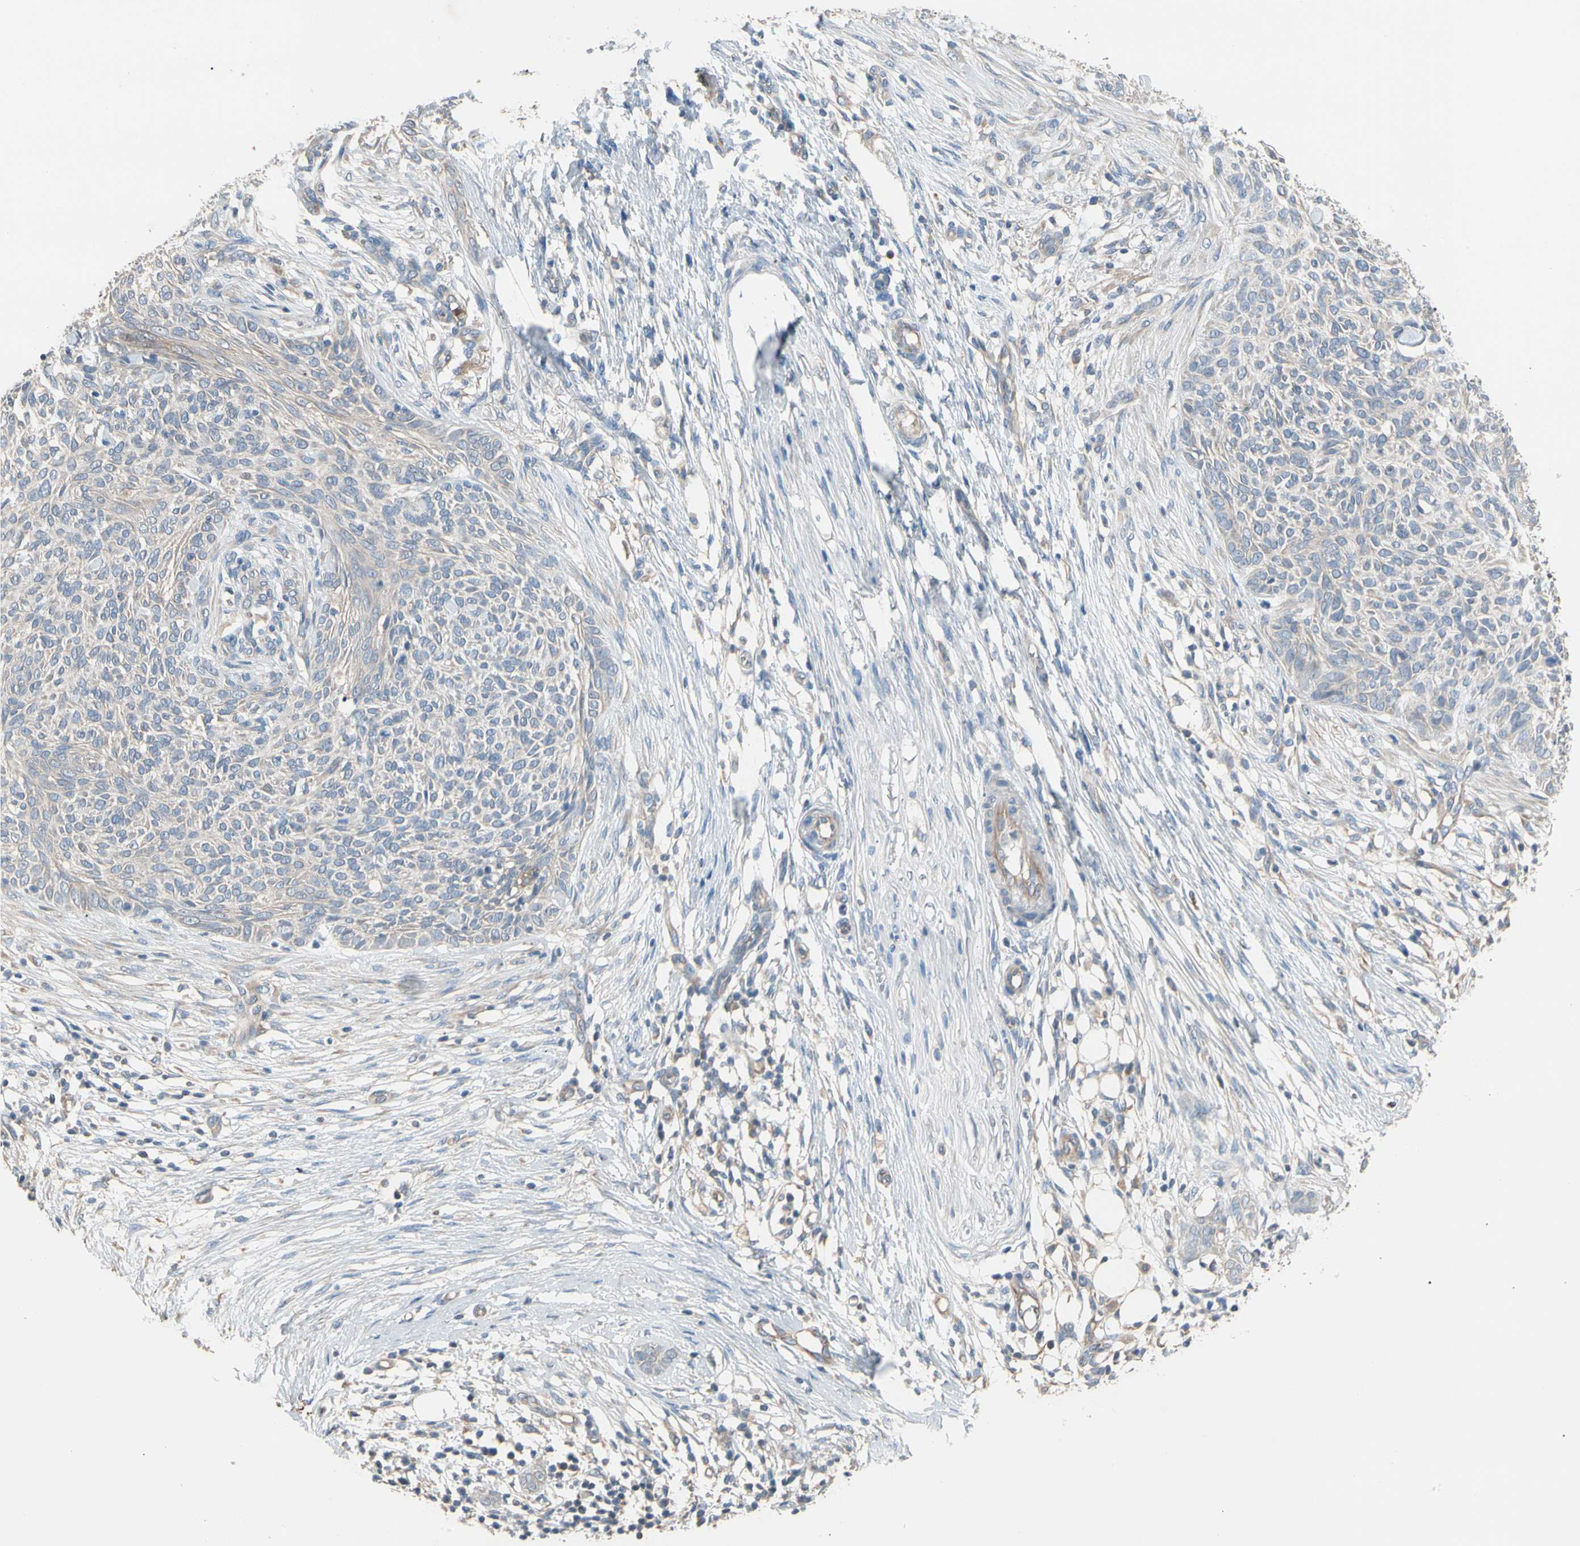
{"staining": {"intensity": "negative", "quantity": "none", "location": "none"}, "tissue": "skin cancer", "cell_type": "Tumor cells", "image_type": "cancer", "snomed": [{"axis": "morphology", "description": "Basal cell carcinoma"}, {"axis": "topography", "description": "Skin"}], "caption": "An immunohistochemistry (IHC) micrograph of skin basal cell carcinoma is shown. There is no staining in tumor cells of skin basal cell carcinoma.", "gene": "BBOX1", "patient": {"sex": "female", "age": 84}}